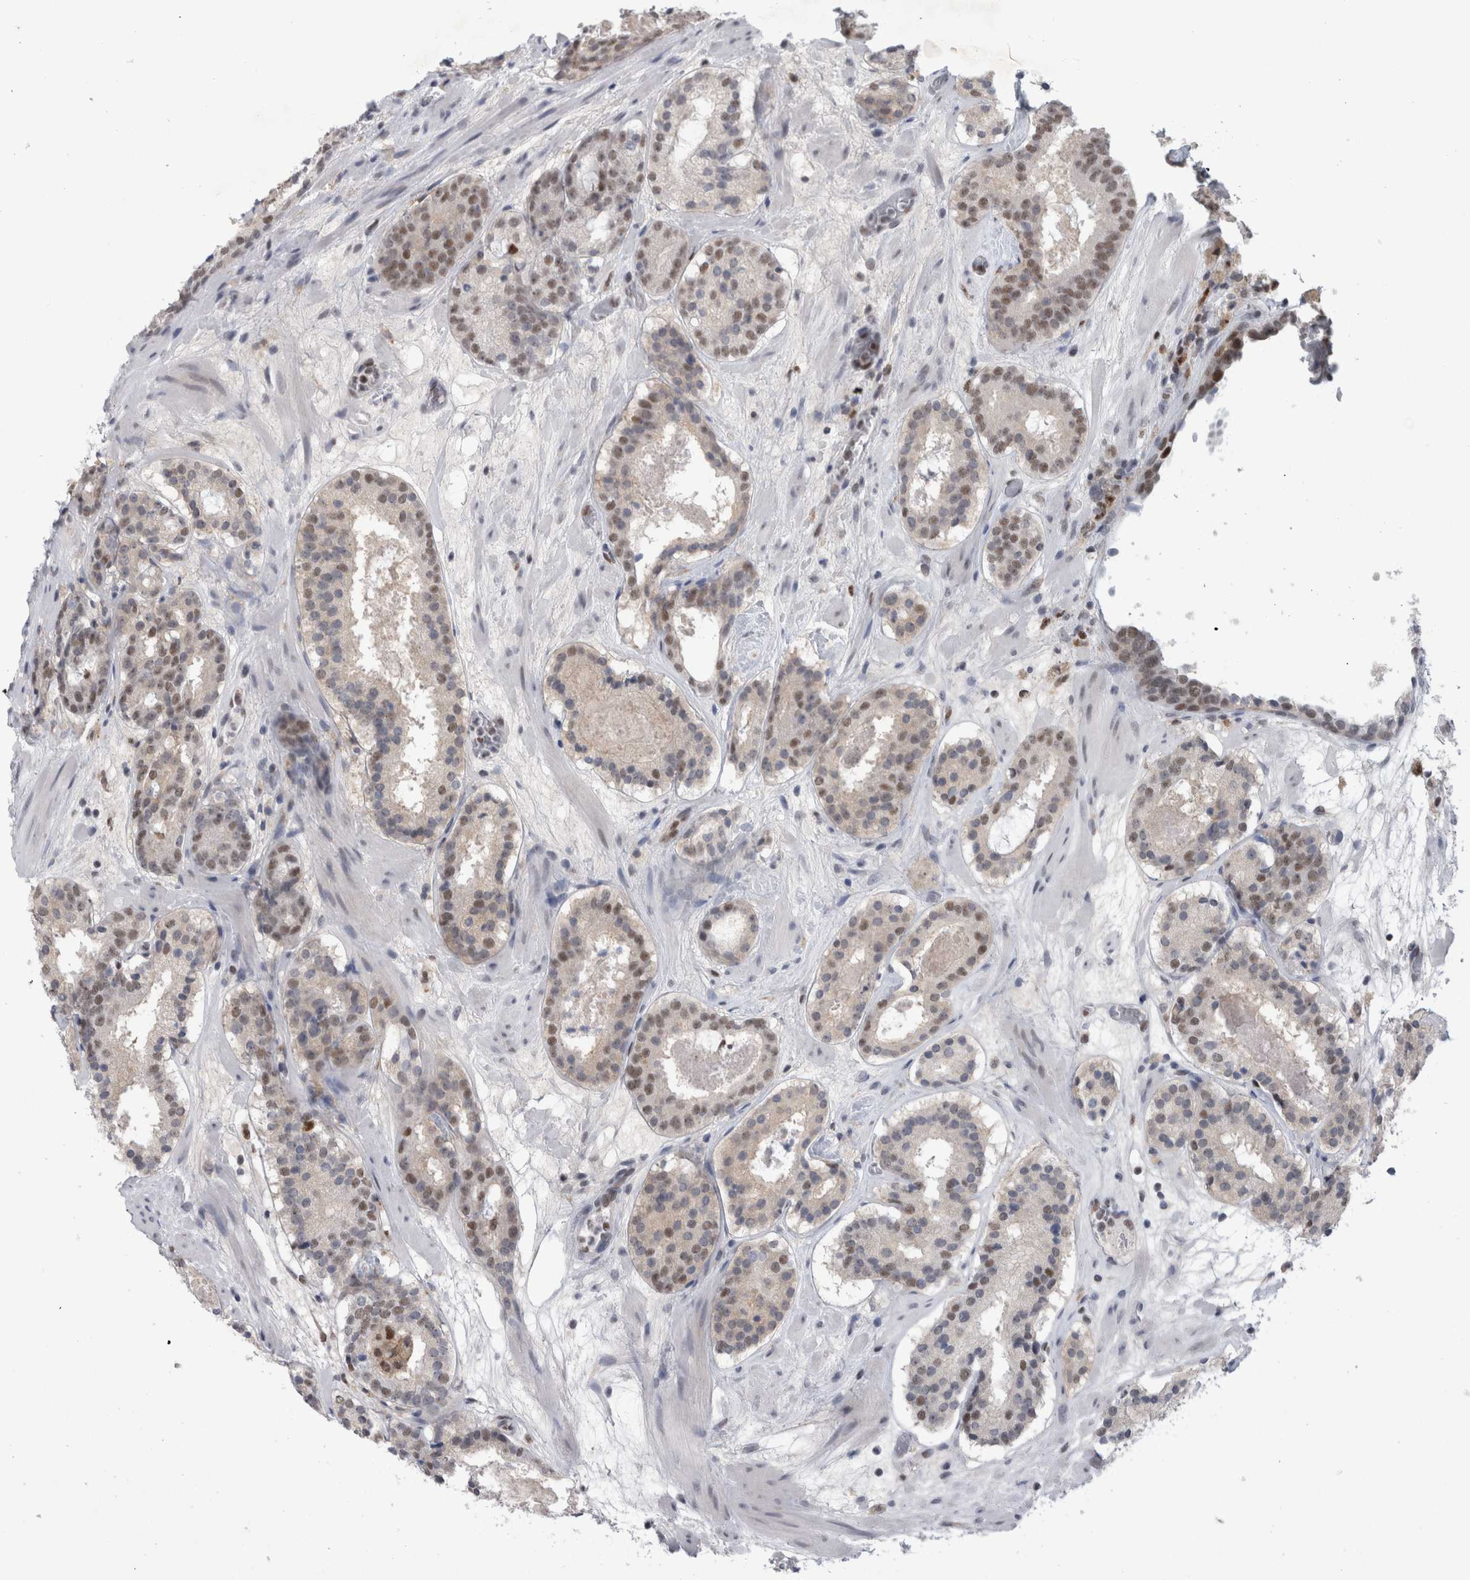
{"staining": {"intensity": "weak", "quantity": "25%-75%", "location": "nuclear"}, "tissue": "prostate cancer", "cell_type": "Tumor cells", "image_type": "cancer", "snomed": [{"axis": "morphology", "description": "Adenocarcinoma, Low grade"}, {"axis": "topography", "description": "Prostate"}], "caption": "A high-resolution histopathology image shows IHC staining of prostate cancer, which displays weak nuclear positivity in approximately 25%-75% of tumor cells.", "gene": "SRARP", "patient": {"sex": "male", "age": 69}}